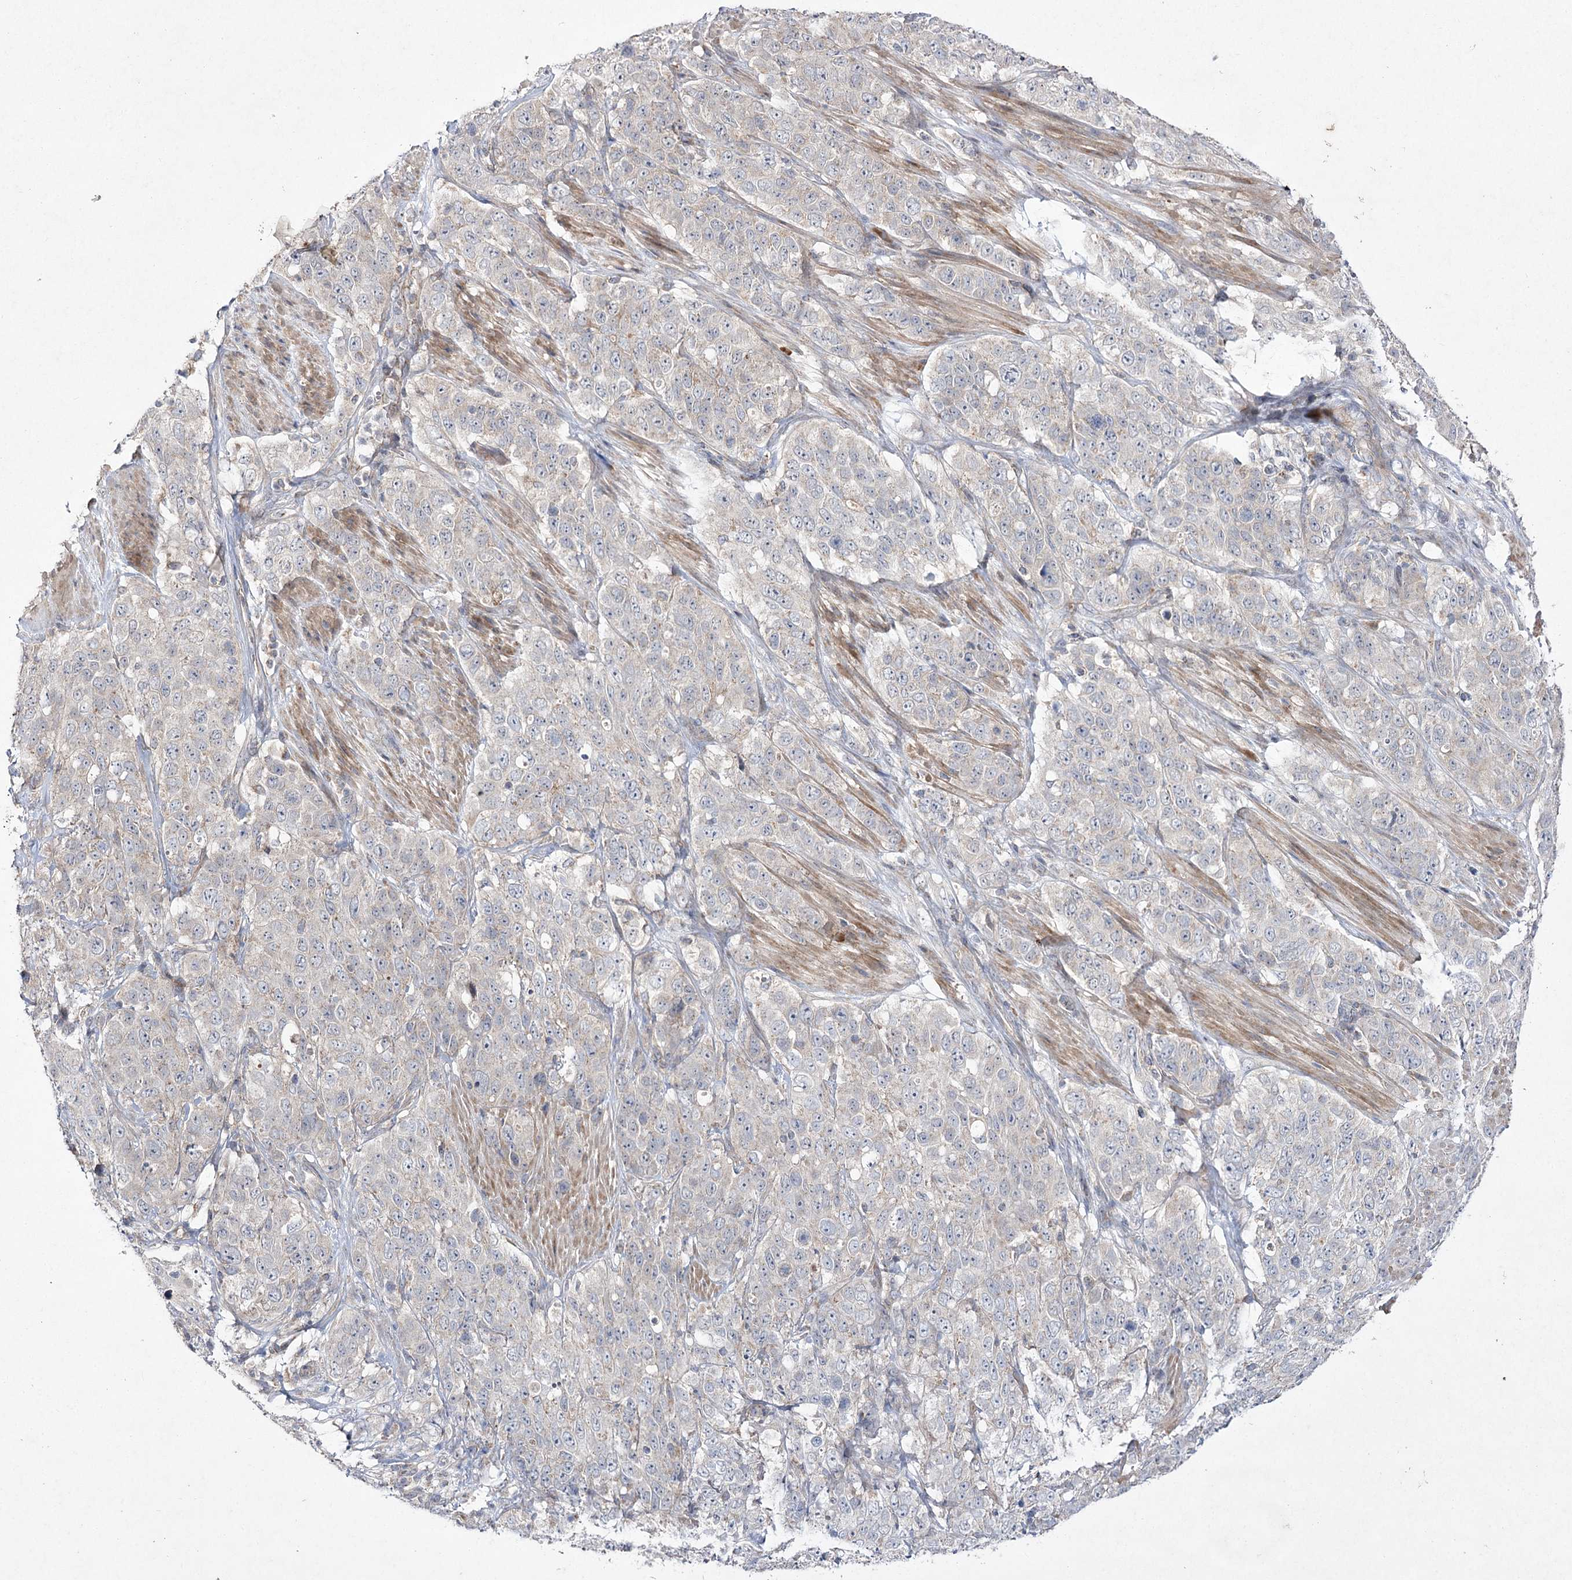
{"staining": {"intensity": "negative", "quantity": "none", "location": "none"}, "tissue": "stomach cancer", "cell_type": "Tumor cells", "image_type": "cancer", "snomed": [{"axis": "morphology", "description": "Adenocarcinoma, NOS"}, {"axis": "topography", "description": "Stomach"}], "caption": "This micrograph is of stomach adenocarcinoma stained with immunohistochemistry (IHC) to label a protein in brown with the nuclei are counter-stained blue. There is no expression in tumor cells.", "gene": "FANCL", "patient": {"sex": "male", "age": 48}}